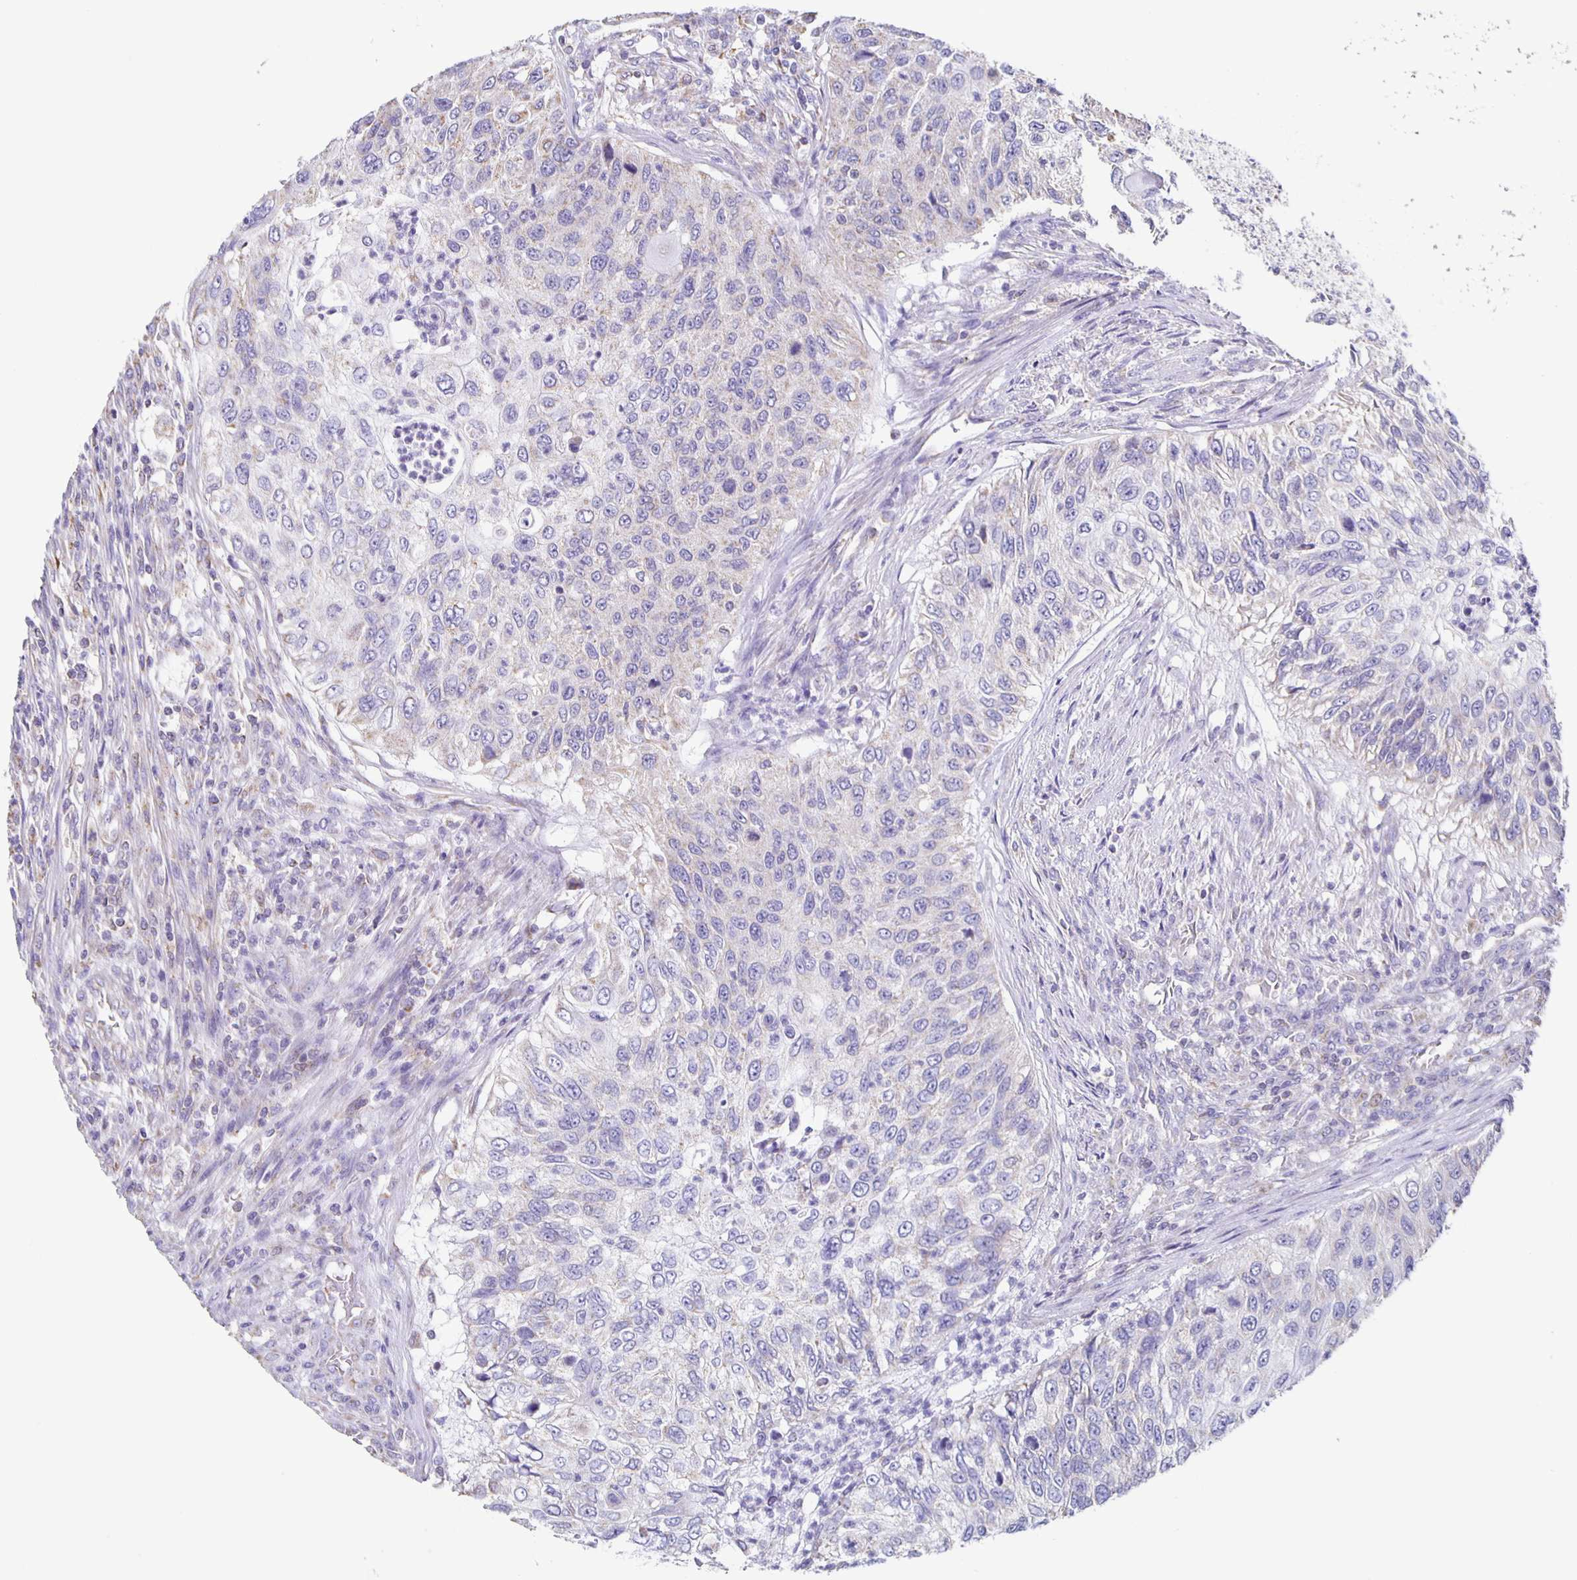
{"staining": {"intensity": "negative", "quantity": "none", "location": "none"}, "tissue": "urothelial cancer", "cell_type": "Tumor cells", "image_type": "cancer", "snomed": [{"axis": "morphology", "description": "Urothelial carcinoma, High grade"}, {"axis": "topography", "description": "Urinary bladder"}], "caption": "Photomicrograph shows no significant protein staining in tumor cells of high-grade urothelial carcinoma.", "gene": "TPPP", "patient": {"sex": "female", "age": 60}}